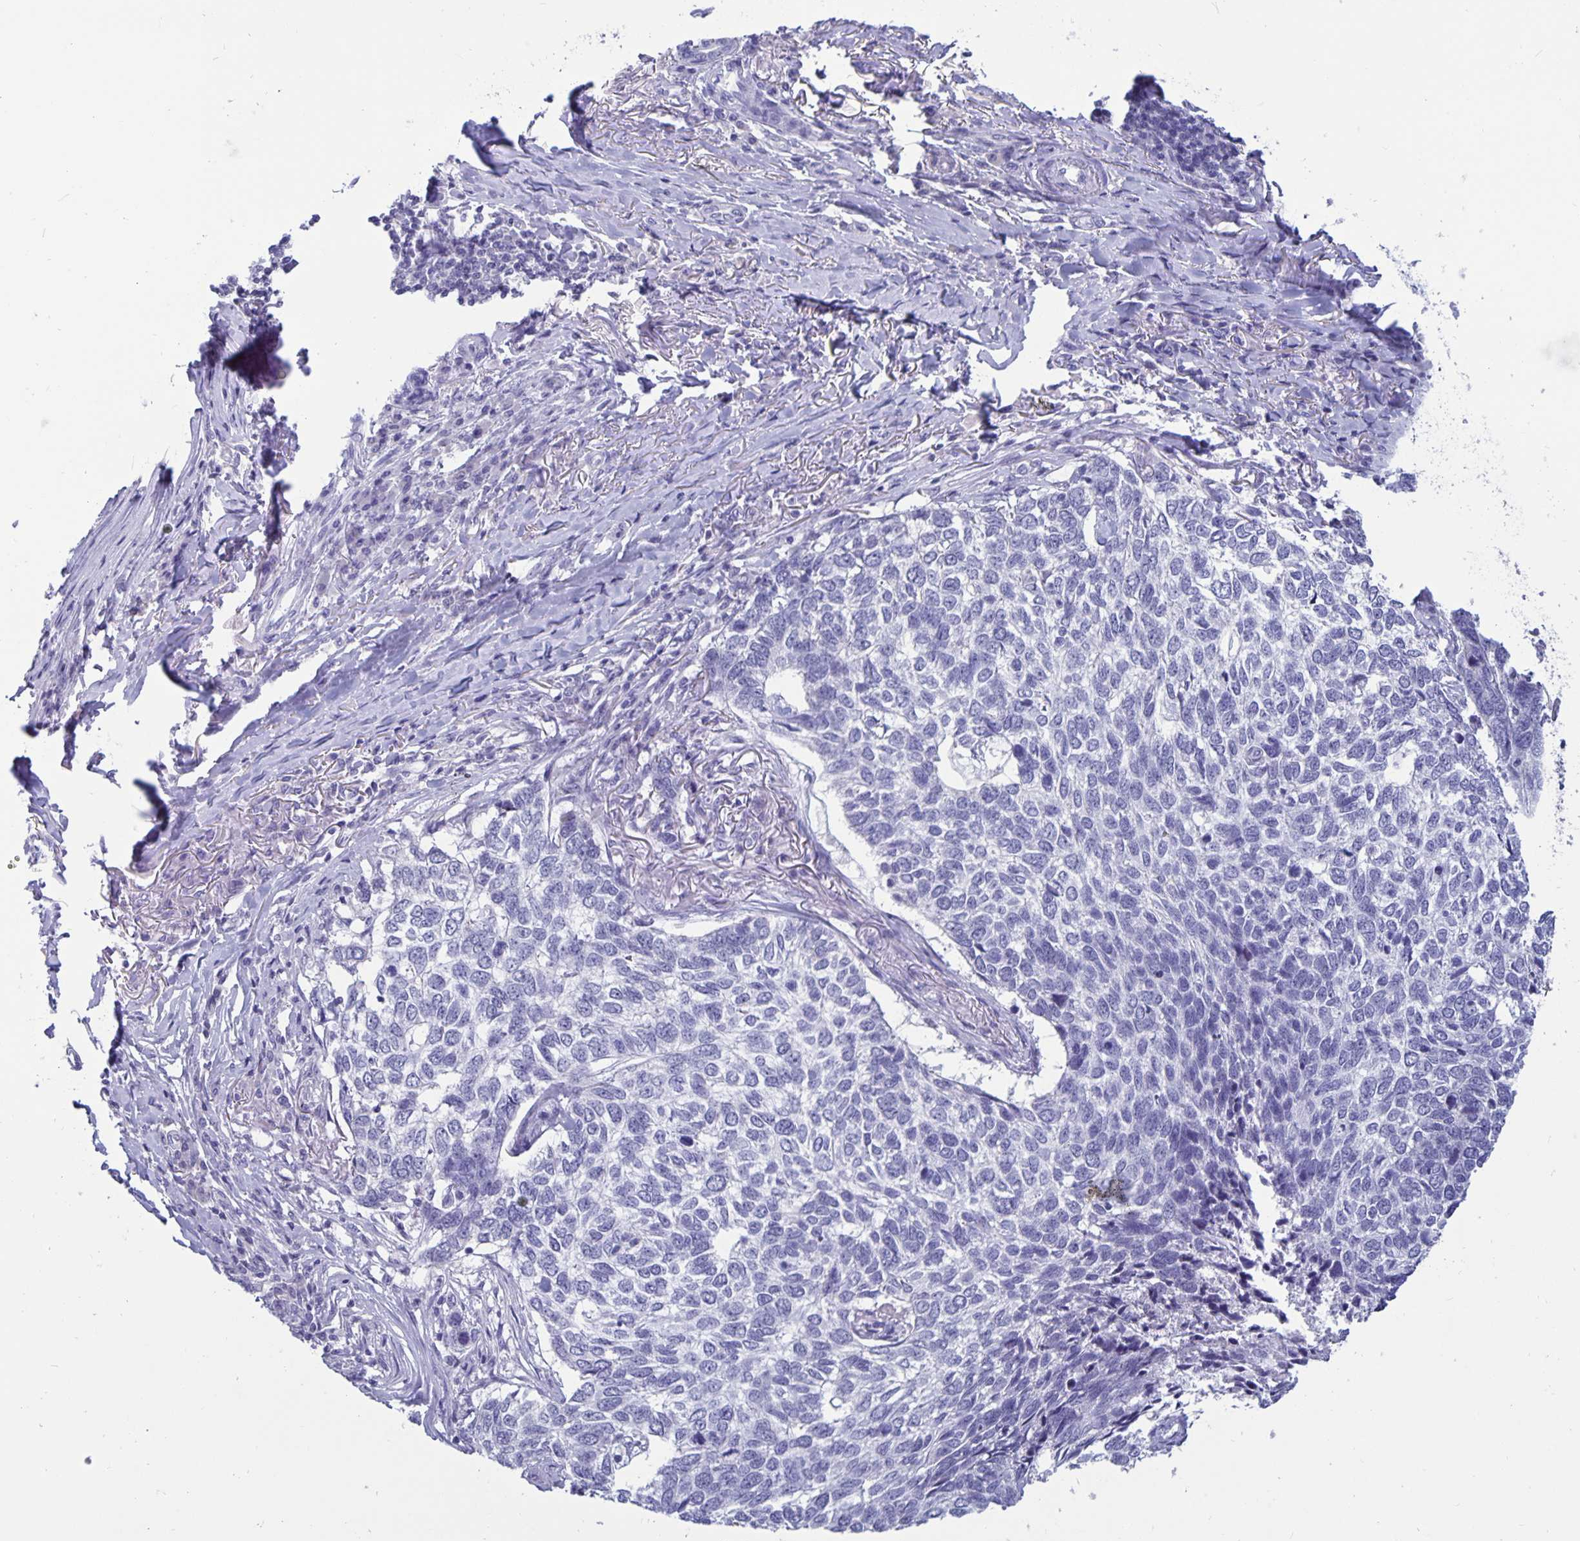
{"staining": {"intensity": "negative", "quantity": "none", "location": "none"}, "tissue": "skin cancer", "cell_type": "Tumor cells", "image_type": "cancer", "snomed": [{"axis": "morphology", "description": "Basal cell carcinoma"}, {"axis": "topography", "description": "Skin"}], "caption": "This is a micrograph of immunohistochemistry staining of skin cancer, which shows no staining in tumor cells. (Immunohistochemistry, brightfield microscopy, high magnification).", "gene": "BPIFA3", "patient": {"sex": "female", "age": 65}}